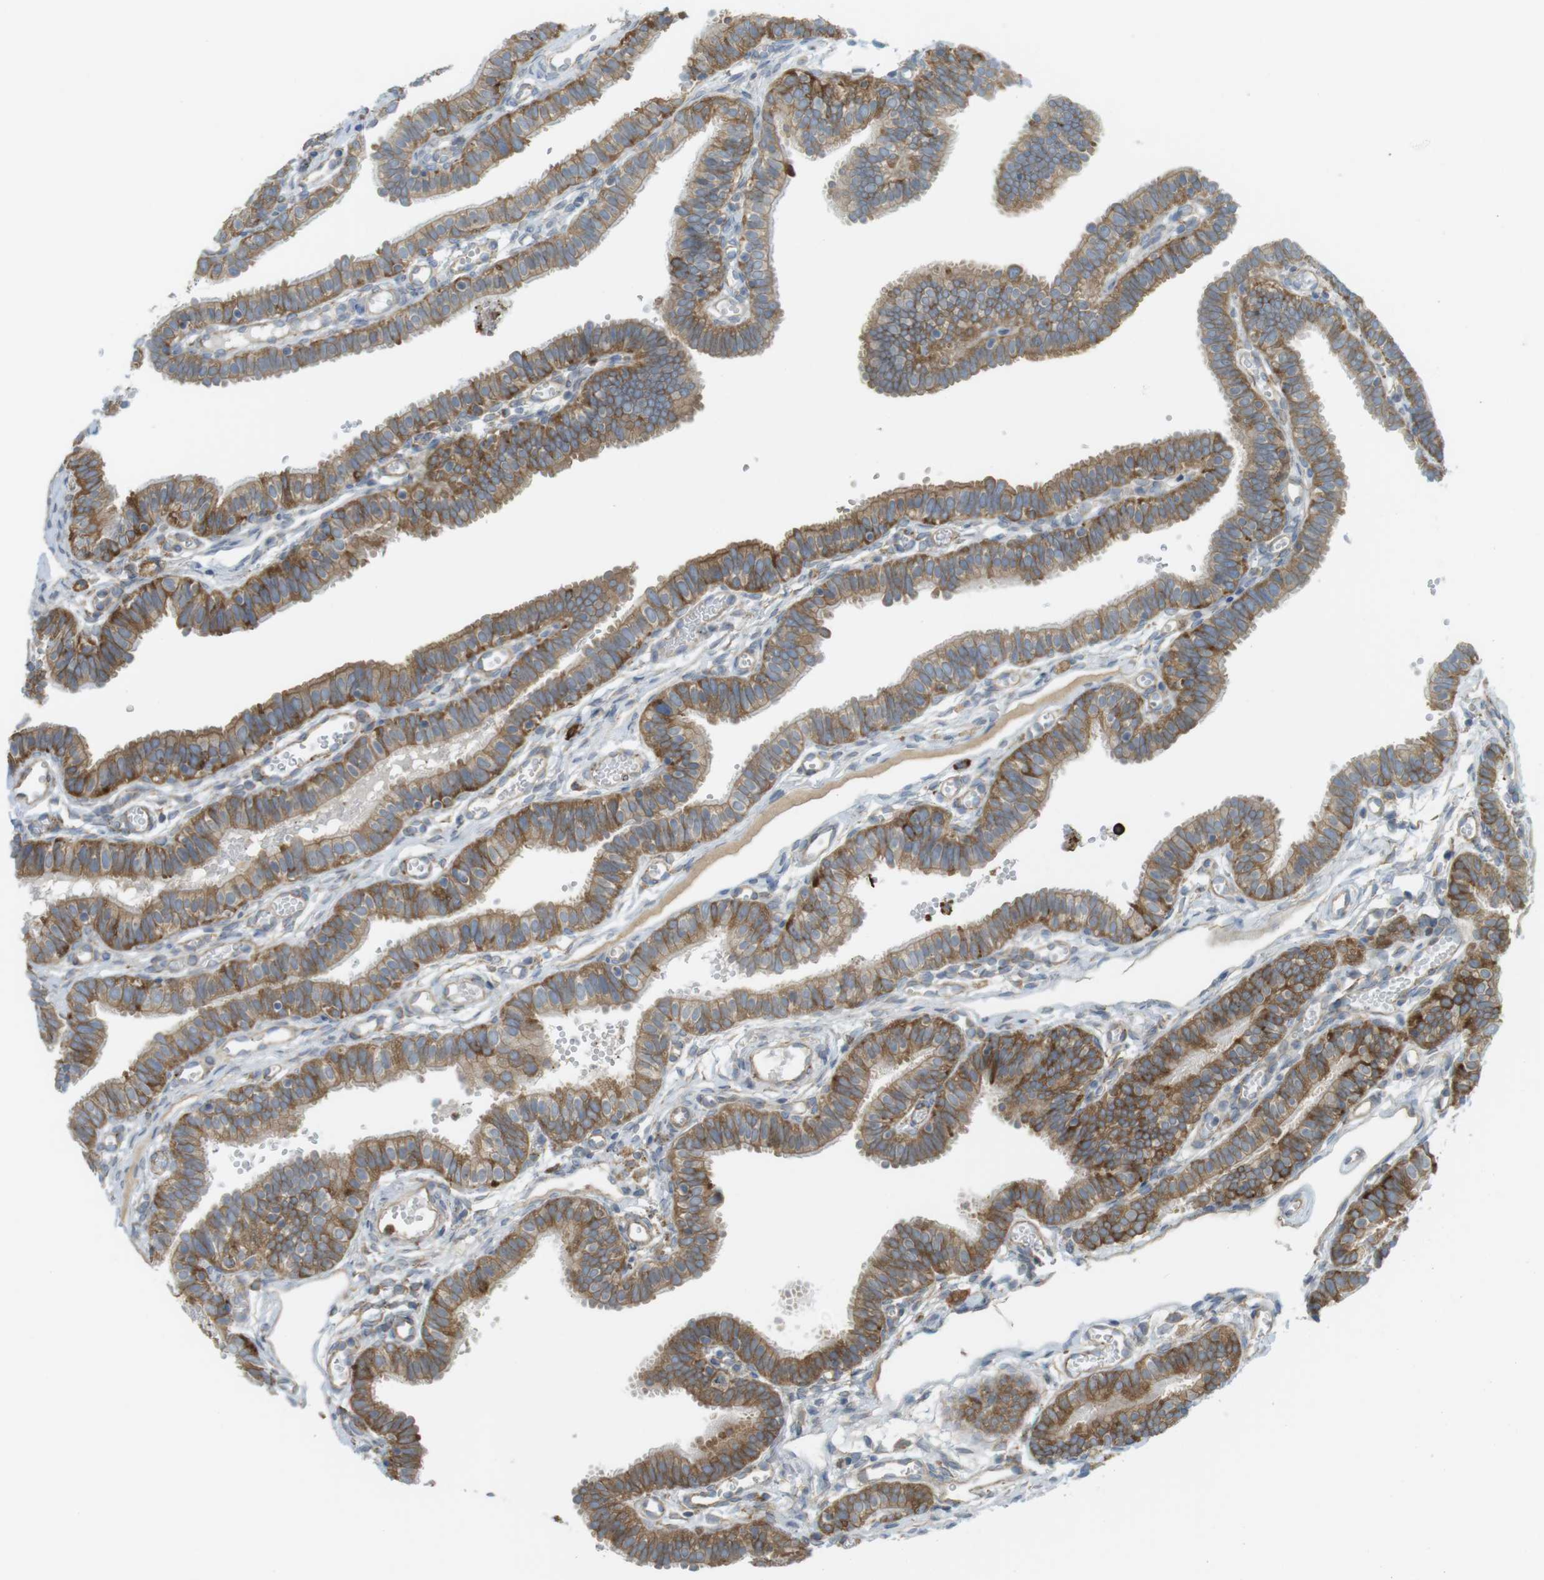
{"staining": {"intensity": "moderate", "quantity": ">75%", "location": "cytoplasmic/membranous"}, "tissue": "fallopian tube", "cell_type": "Glandular cells", "image_type": "normal", "snomed": [{"axis": "morphology", "description": "Normal tissue, NOS"}, {"axis": "topography", "description": "Fallopian tube"}, {"axis": "topography", "description": "Placenta"}], "caption": "About >75% of glandular cells in benign human fallopian tube reveal moderate cytoplasmic/membranous protein staining as visualized by brown immunohistochemical staining.", "gene": "MBOAT2", "patient": {"sex": "female", "age": 34}}